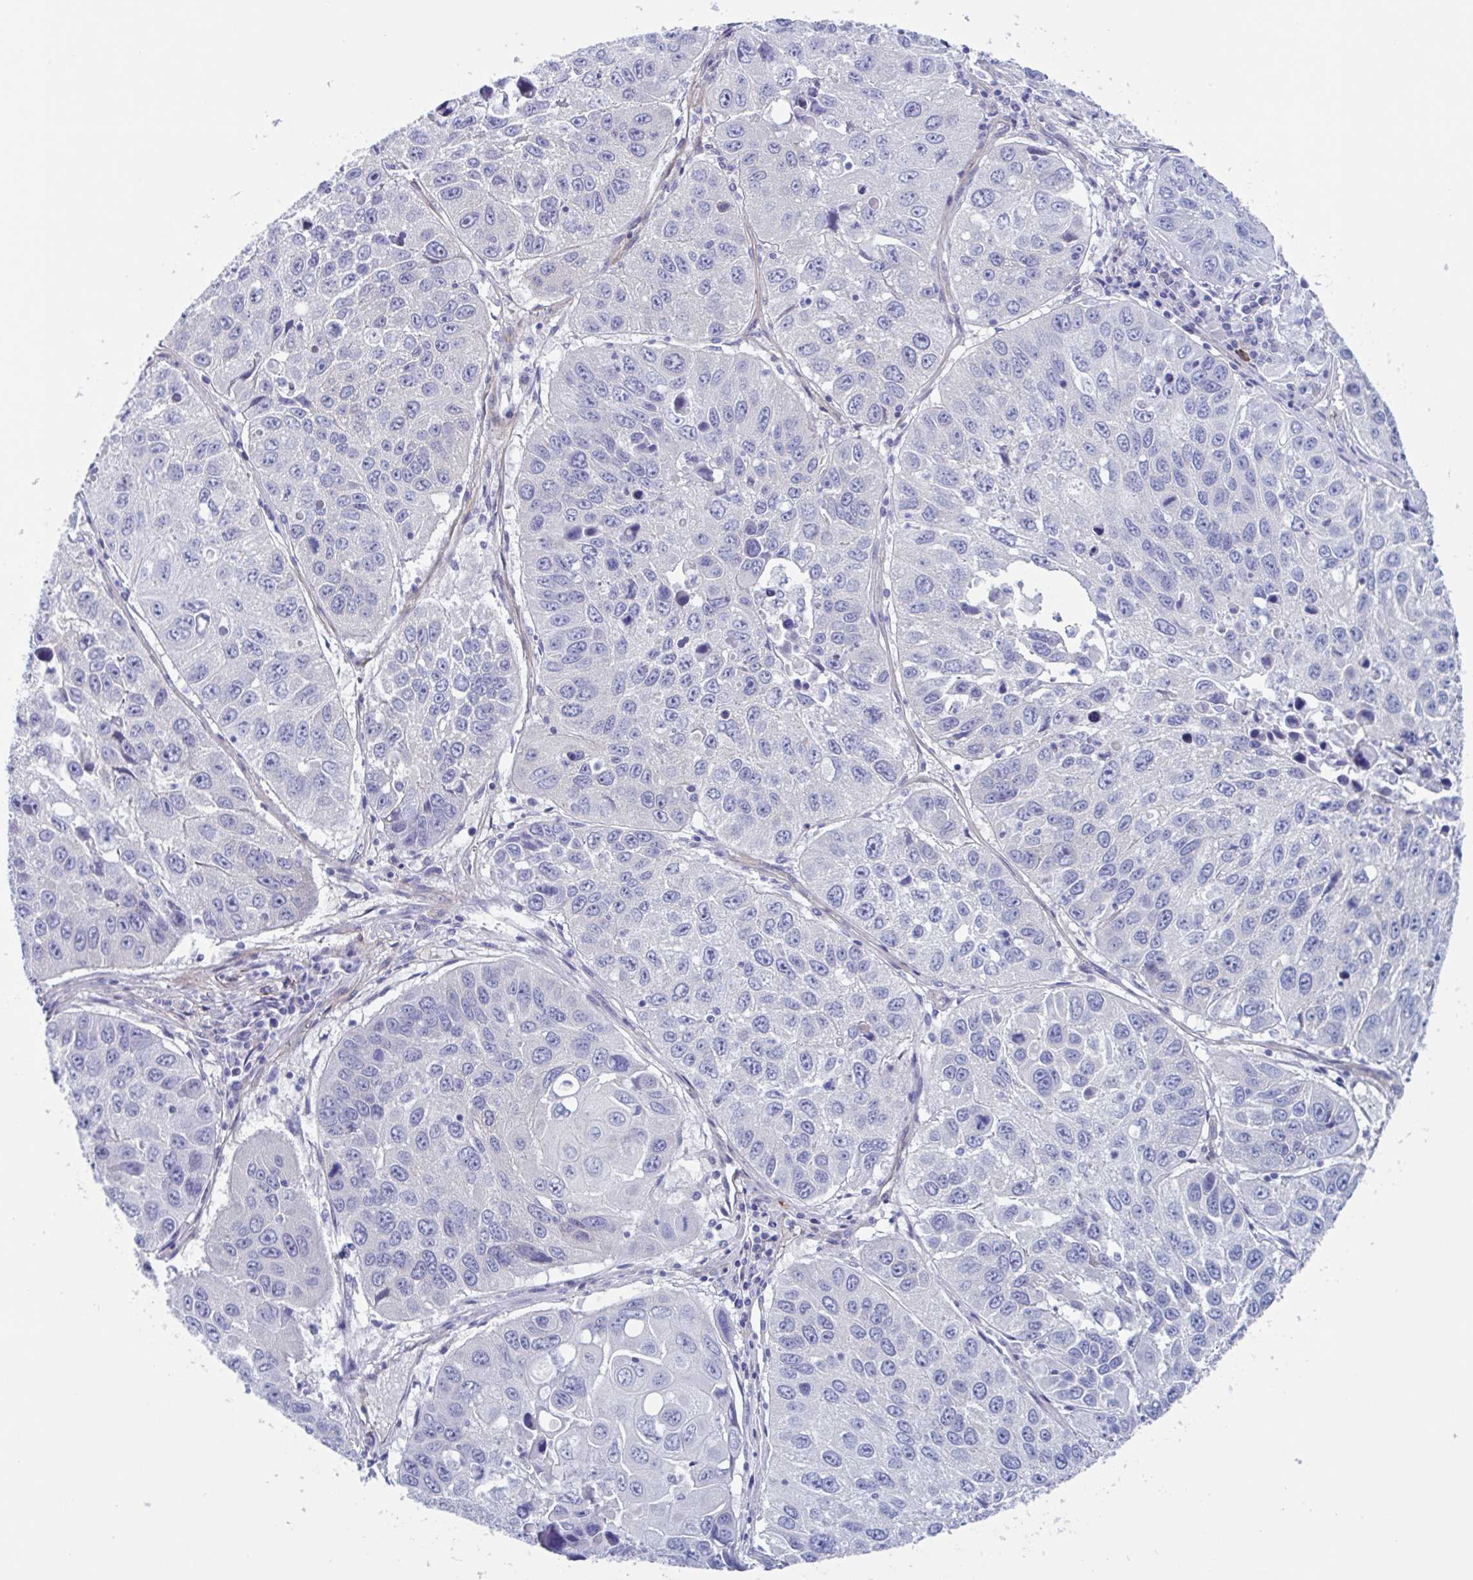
{"staining": {"intensity": "negative", "quantity": "none", "location": "none"}, "tissue": "lung cancer", "cell_type": "Tumor cells", "image_type": "cancer", "snomed": [{"axis": "morphology", "description": "Squamous cell carcinoma, NOS"}, {"axis": "topography", "description": "Lung"}], "caption": "Histopathology image shows no significant protein positivity in tumor cells of squamous cell carcinoma (lung).", "gene": "LPIN3", "patient": {"sex": "female", "age": 61}}